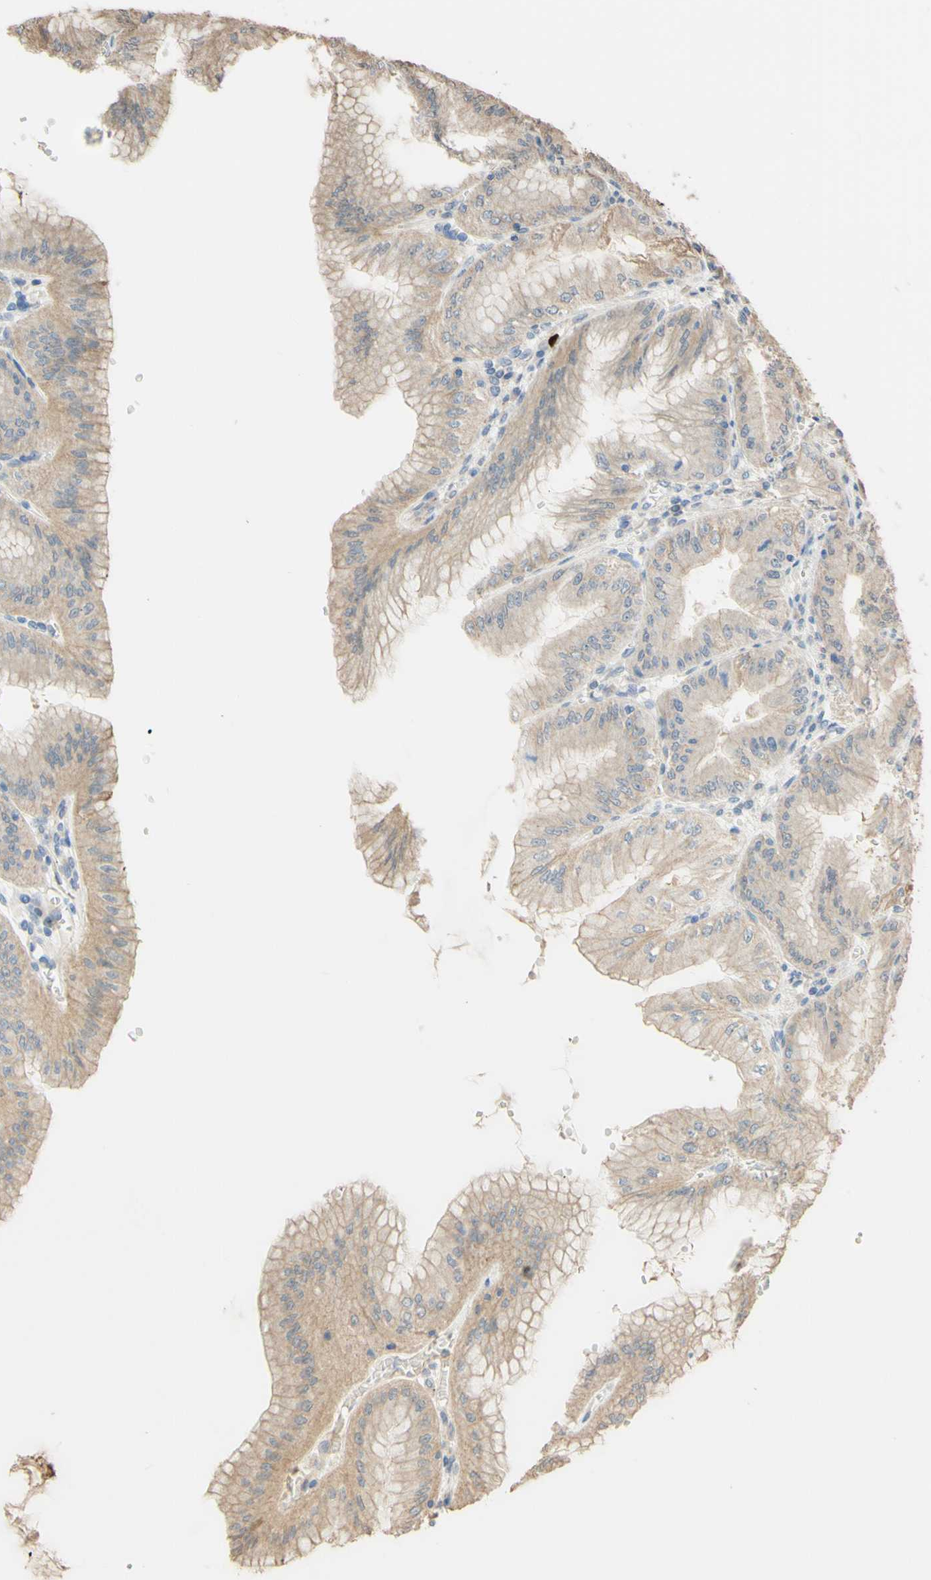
{"staining": {"intensity": "moderate", "quantity": ">75%", "location": "cytoplasmic/membranous"}, "tissue": "stomach", "cell_type": "Glandular cells", "image_type": "normal", "snomed": [{"axis": "morphology", "description": "Normal tissue, NOS"}, {"axis": "topography", "description": "Stomach, lower"}], "caption": "Unremarkable stomach demonstrates moderate cytoplasmic/membranous expression in about >75% of glandular cells, visualized by immunohistochemistry. The protein of interest is stained brown, and the nuclei are stained in blue (DAB IHC with brightfield microscopy, high magnification).", "gene": "SMIM19", "patient": {"sex": "male", "age": 71}}